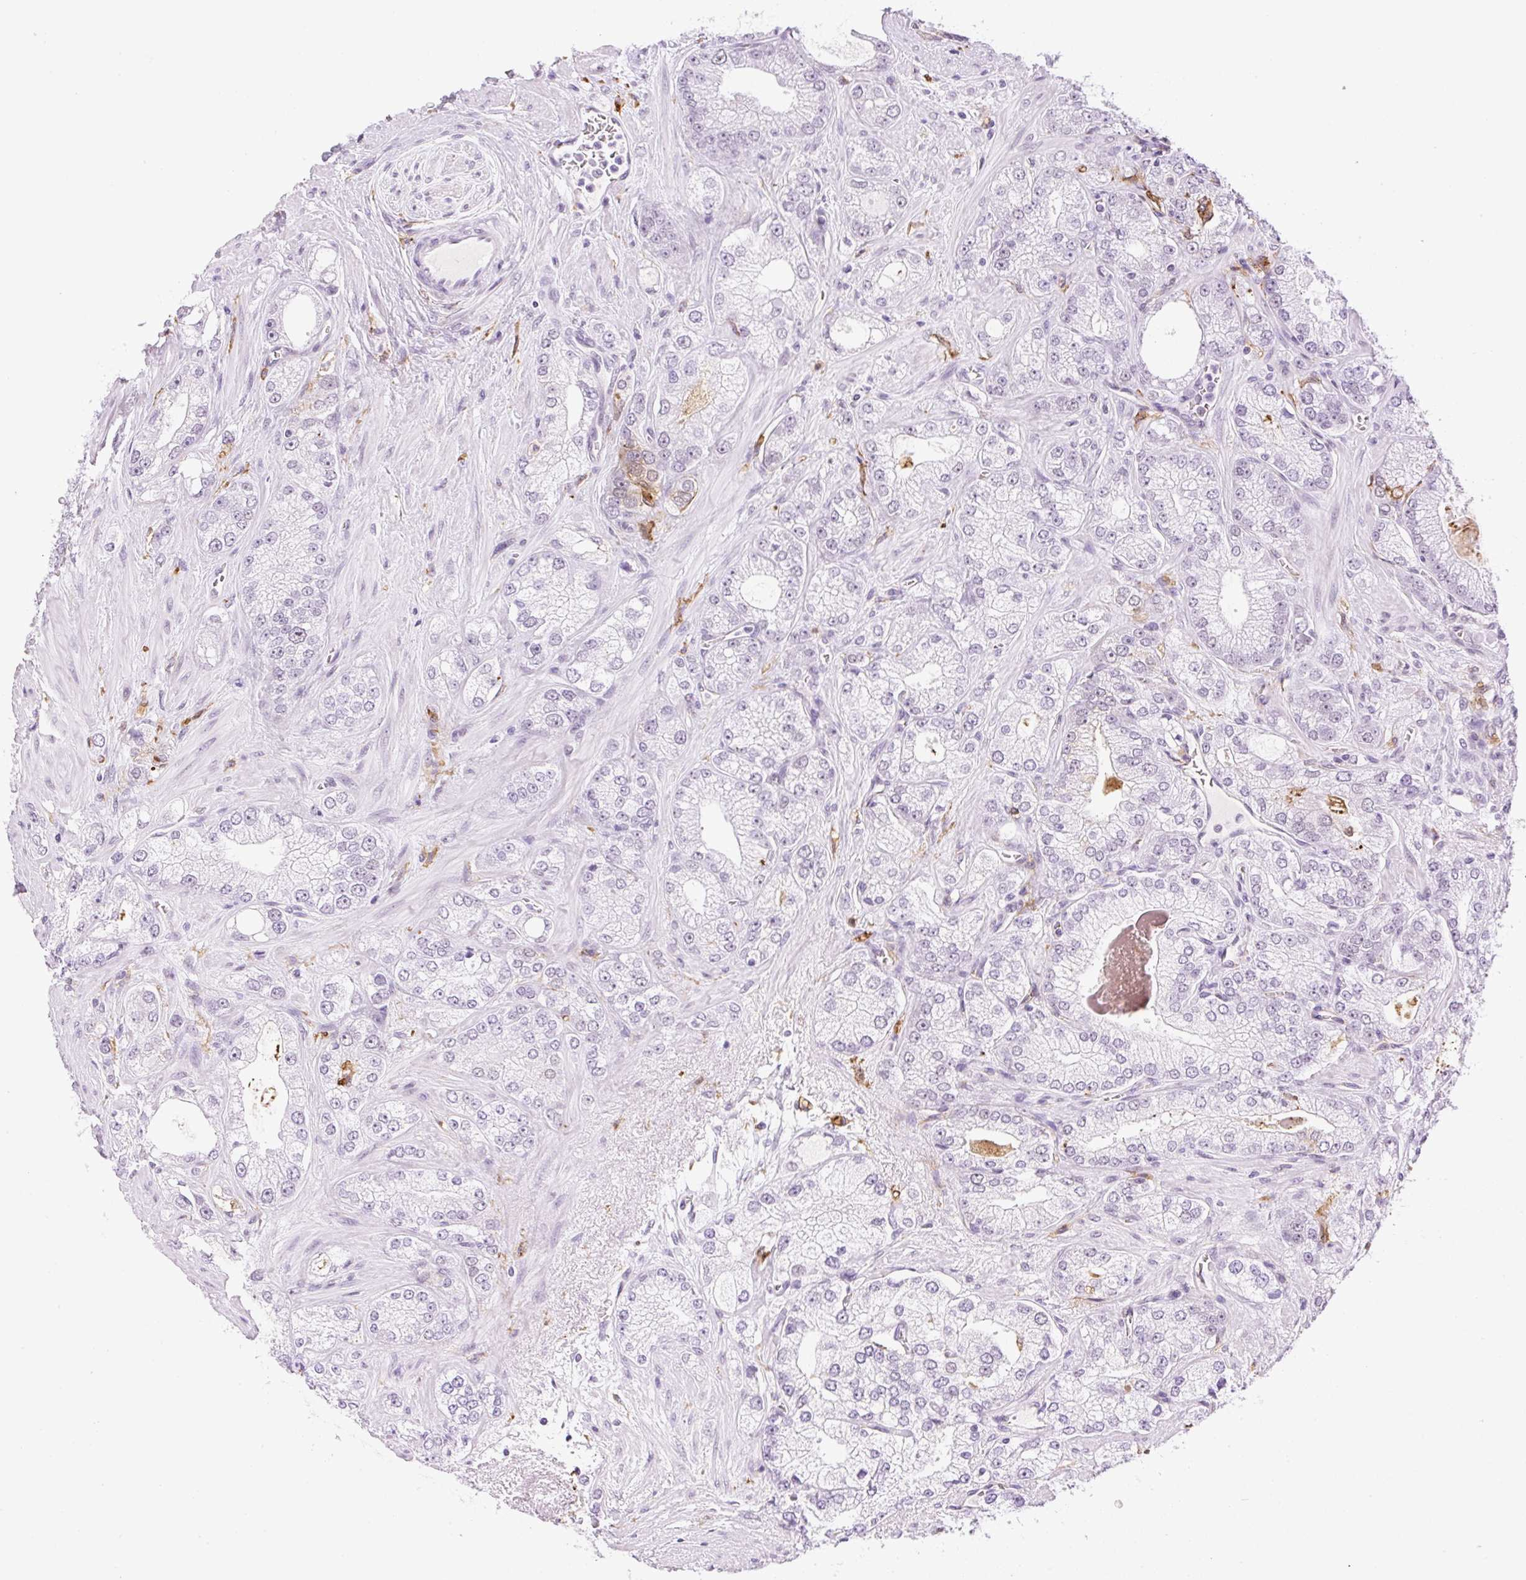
{"staining": {"intensity": "negative", "quantity": "none", "location": "none"}, "tissue": "prostate cancer", "cell_type": "Tumor cells", "image_type": "cancer", "snomed": [{"axis": "morphology", "description": "Normal tissue, NOS"}, {"axis": "morphology", "description": "Adenocarcinoma, High grade"}, {"axis": "topography", "description": "Prostate"}, {"axis": "topography", "description": "Peripheral nerve tissue"}], "caption": "This is a histopathology image of immunohistochemistry (IHC) staining of prostate high-grade adenocarcinoma, which shows no expression in tumor cells.", "gene": "PALM3", "patient": {"sex": "male", "age": 68}}